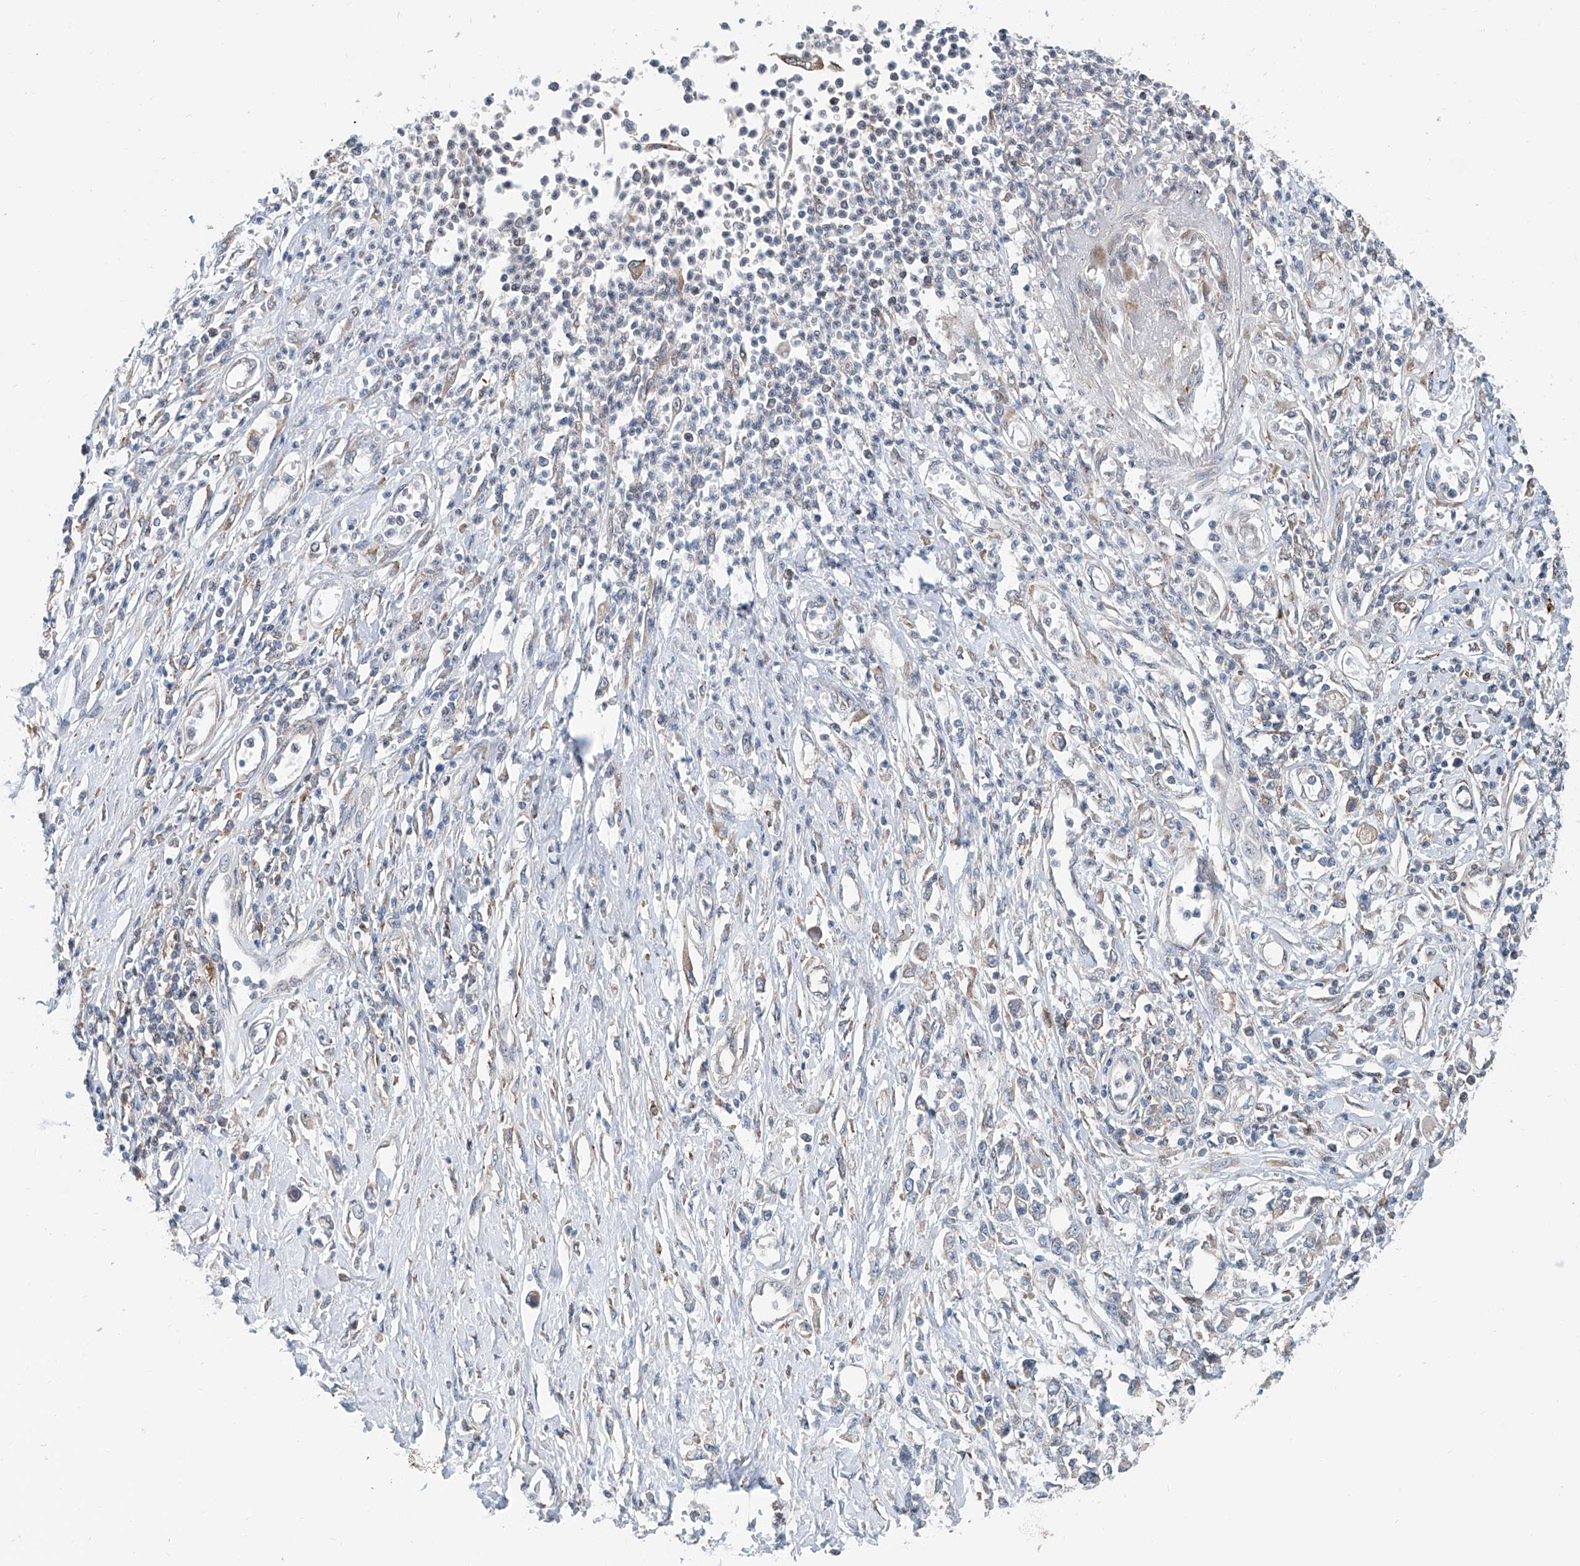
{"staining": {"intensity": "negative", "quantity": "none", "location": "none"}, "tissue": "stomach cancer", "cell_type": "Tumor cells", "image_type": "cancer", "snomed": [{"axis": "morphology", "description": "Adenocarcinoma, NOS"}, {"axis": "topography", "description": "Stomach"}], "caption": "Immunohistochemical staining of adenocarcinoma (stomach) shows no significant staining in tumor cells.", "gene": "KCNK10", "patient": {"sex": "female", "age": 76}}